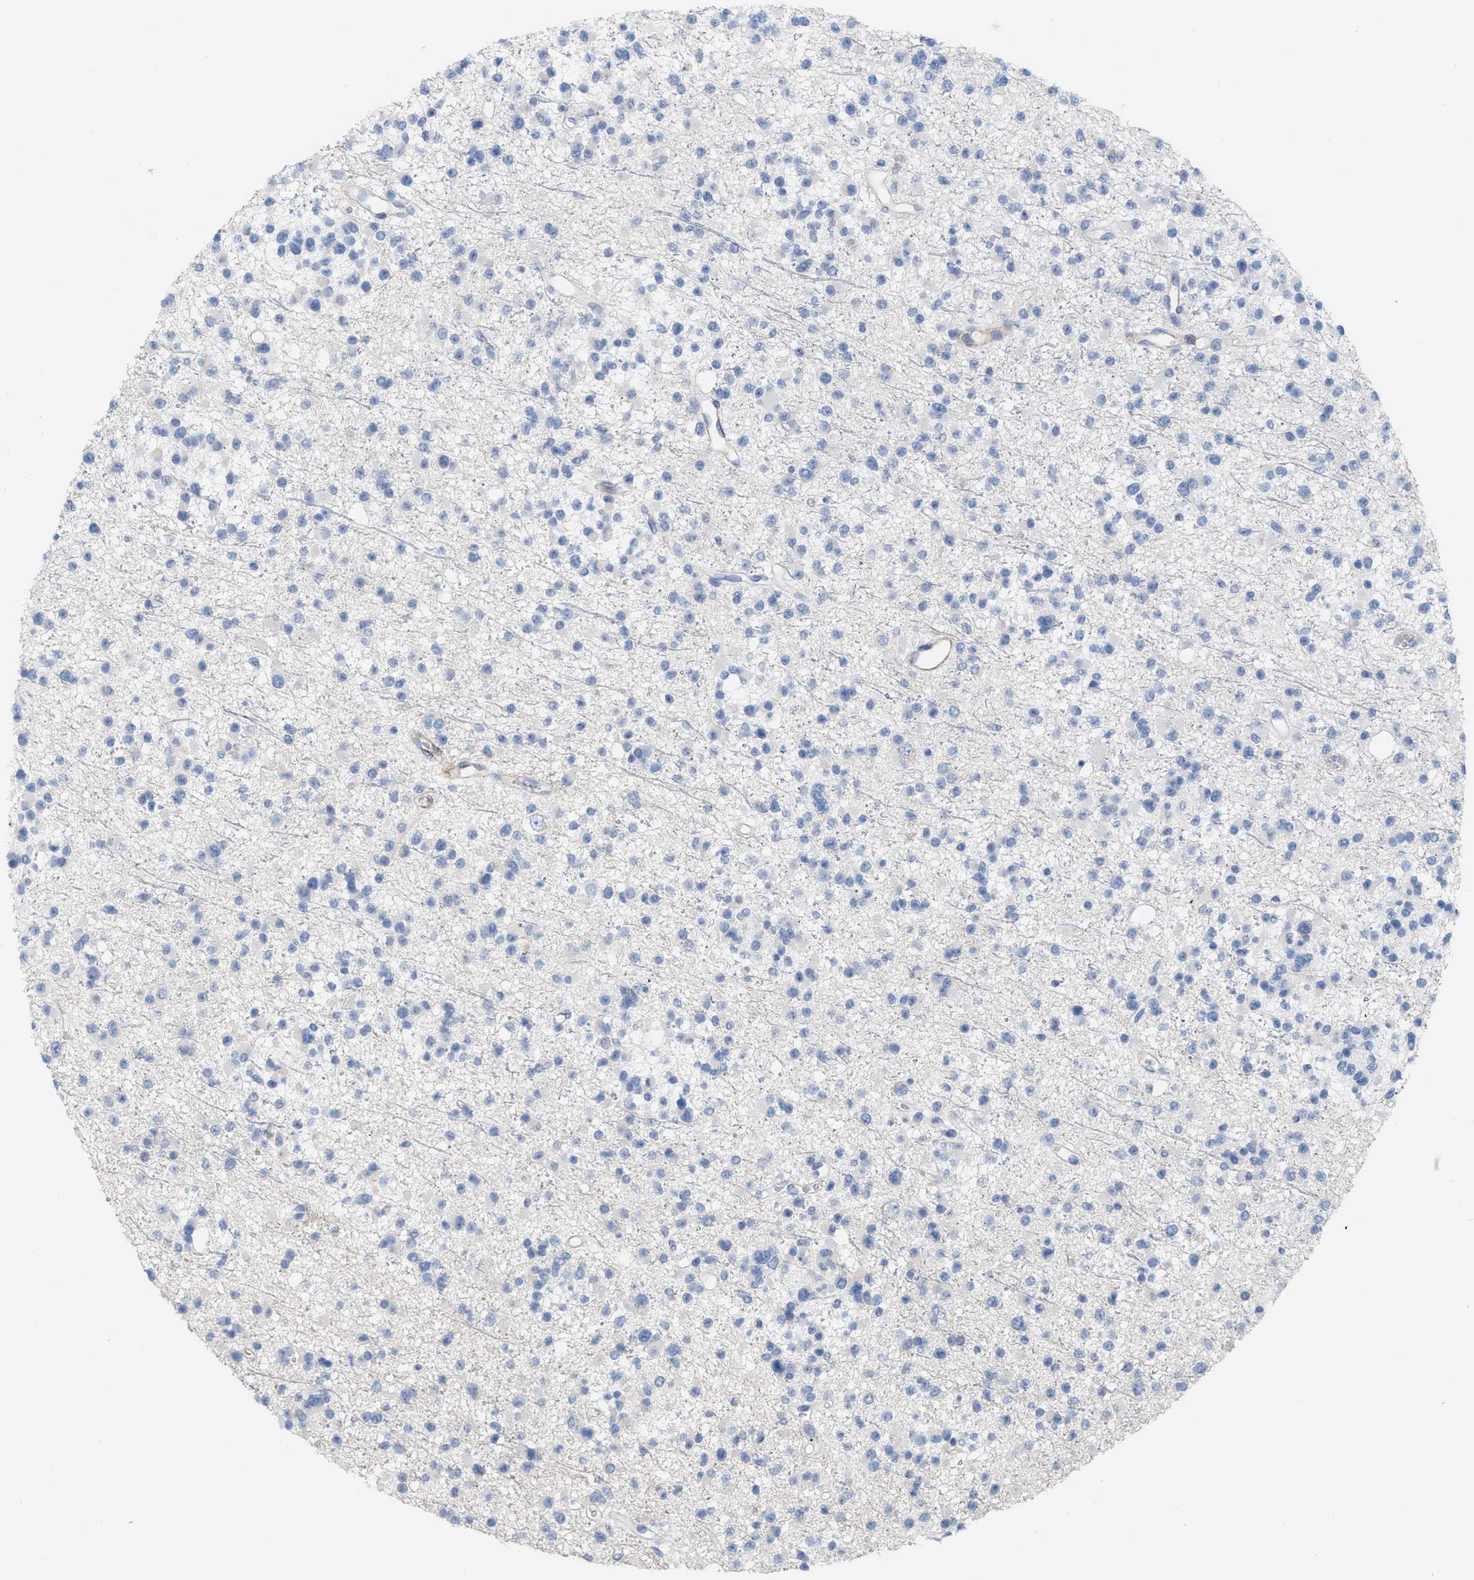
{"staining": {"intensity": "negative", "quantity": "none", "location": "none"}, "tissue": "glioma", "cell_type": "Tumor cells", "image_type": "cancer", "snomed": [{"axis": "morphology", "description": "Glioma, malignant, Low grade"}, {"axis": "topography", "description": "Brain"}], "caption": "The IHC photomicrograph has no significant positivity in tumor cells of glioma tissue.", "gene": "TAGLN", "patient": {"sex": "female", "age": 22}}